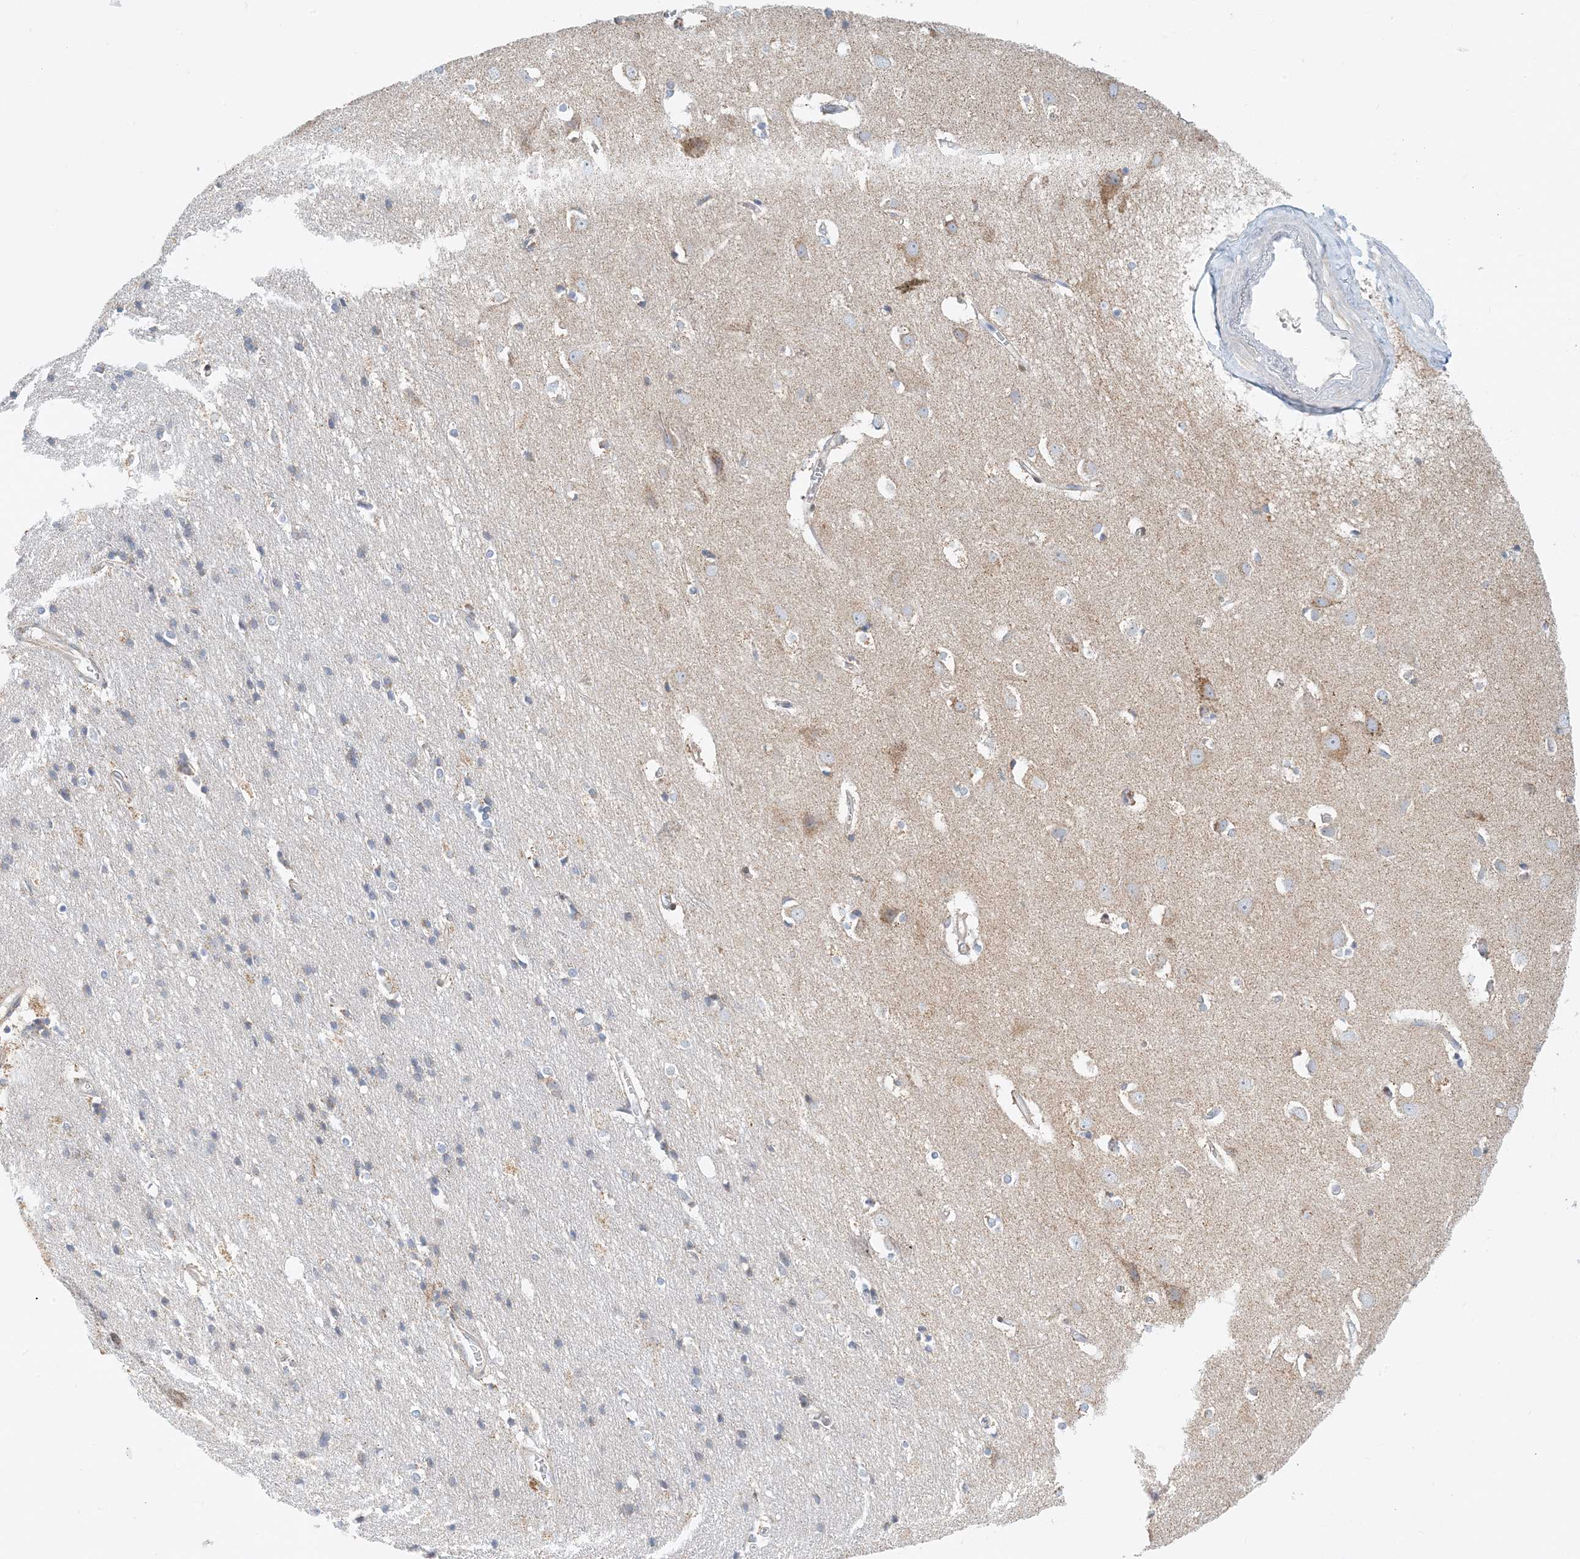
{"staining": {"intensity": "weak", "quantity": "25%-75%", "location": "cytoplasmic/membranous"}, "tissue": "cerebral cortex", "cell_type": "Endothelial cells", "image_type": "normal", "snomed": [{"axis": "morphology", "description": "Normal tissue, NOS"}, {"axis": "topography", "description": "Cerebral cortex"}], "caption": "Cerebral cortex was stained to show a protein in brown. There is low levels of weak cytoplasmic/membranous positivity in approximately 25%-75% of endothelial cells.", "gene": "BDH1", "patient": {"sex": "male", "age": 54}}